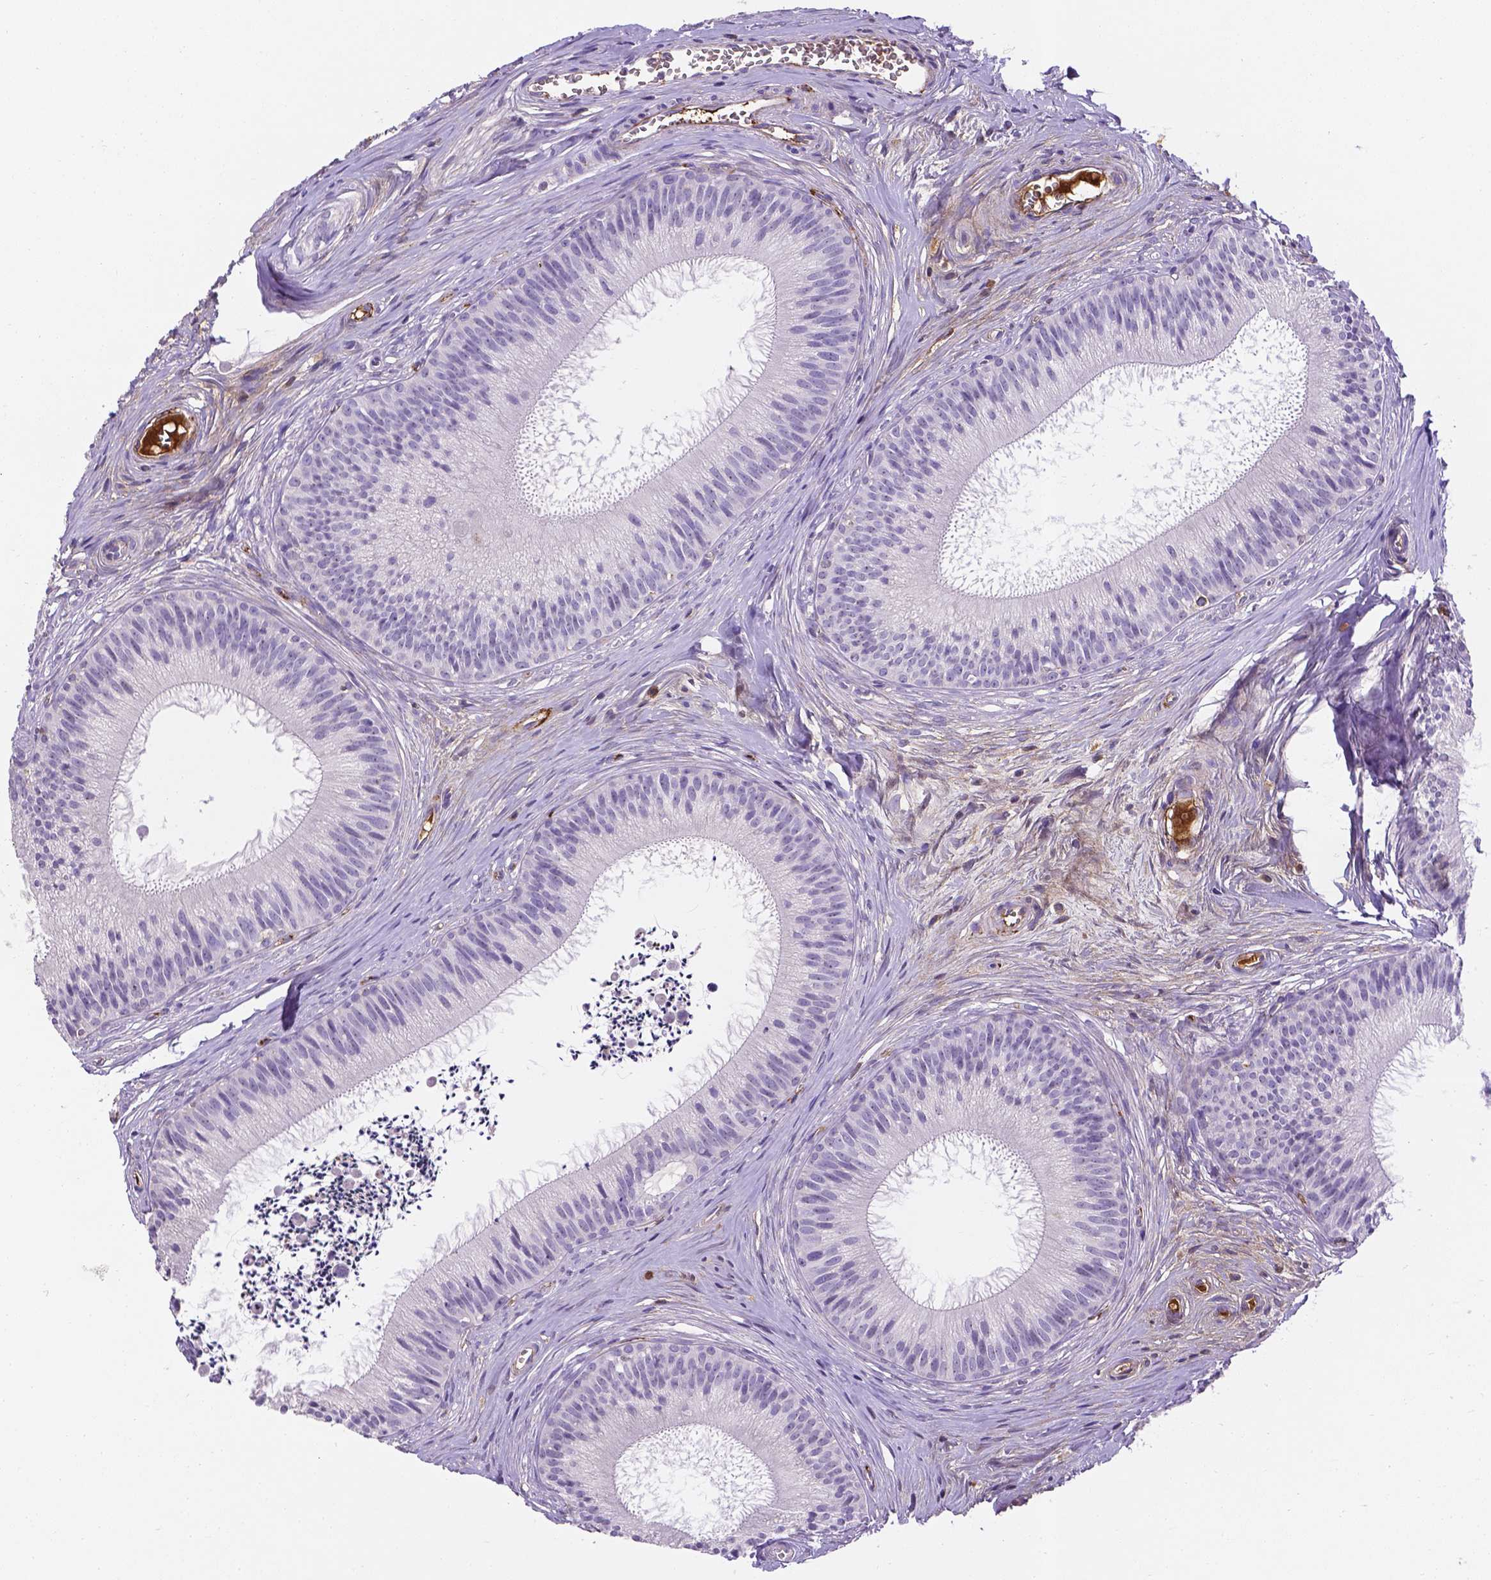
{"staining": {"intensity": "negative", "quantity": "none", "location": "none"}, "tissue": "epididymis", "cell_type": "Glandular cells", "image_type": "normal", "snomed": [{"axis": "morphology", "description": "Normal tissue, NOS"}, {"axis": "topography", "description": "Epididymis"}], "caption": "Normal epididymis was stained to show a protein in brown. There is no significant staining in glandular cells.", "gene": "APOE", "patient": {"sex": "male", "age": 24}}